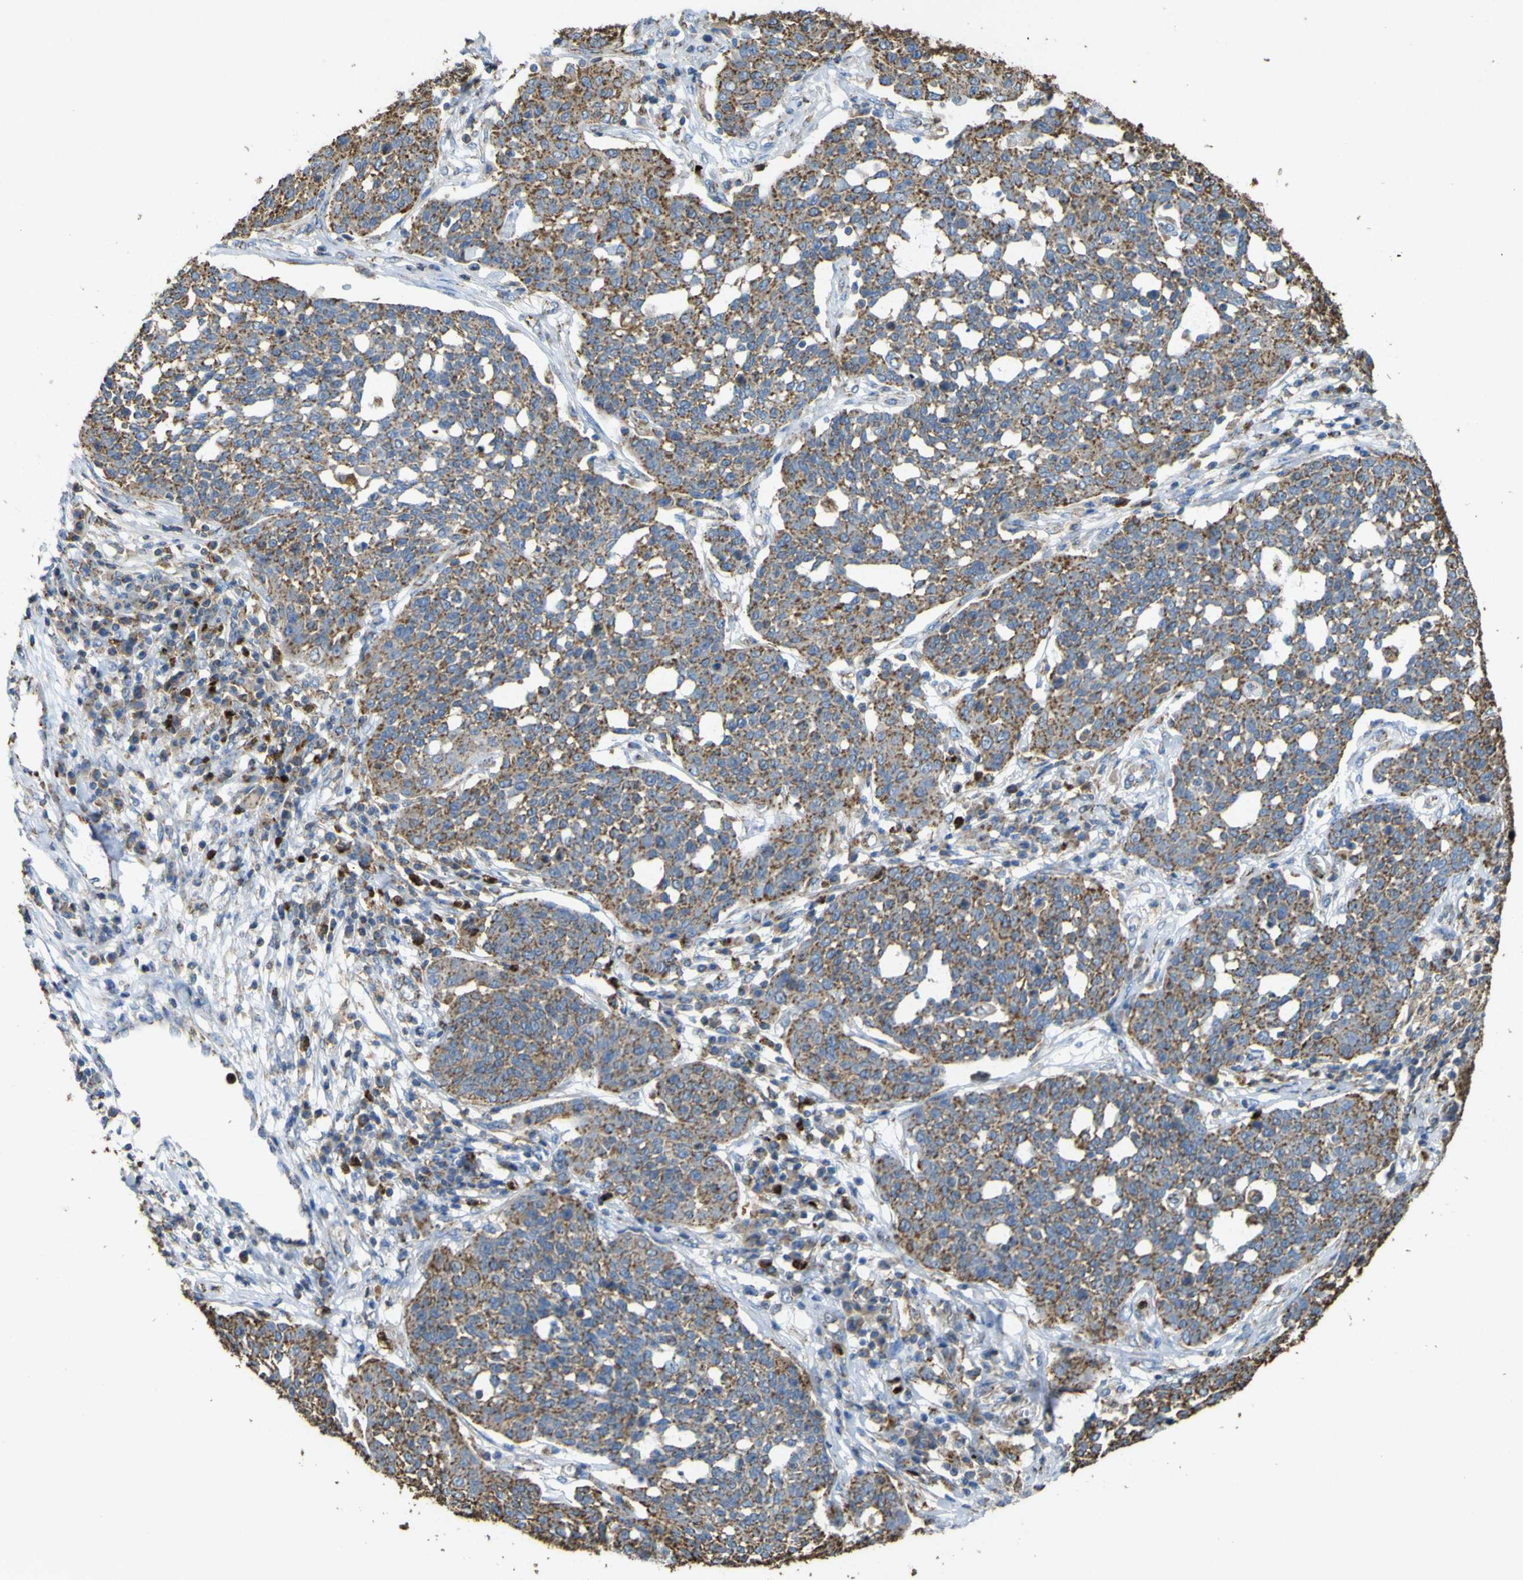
{"staining": {"intensity": "moderate", "quantity": "25%-75%", "location": "cytoplasmic/membranous"}, "tissue": "cervical cancer", "cell_type": "Tumor cells", "image_type": "cancer", "snomed": [{"axis": "morphology", "description": "Squamous cell carcinoma, NOS"}, {"axis": "topography", "description": "Cervix"}], "caption": "The histopathology image displays a brown stain indicating the presence of a protein in the cytoplasmic/membranous of tumor cells in squamous cell carcinoma (cervical).", "gene": "ACSL3", "patient": {"sex": "female", "age": 34}}